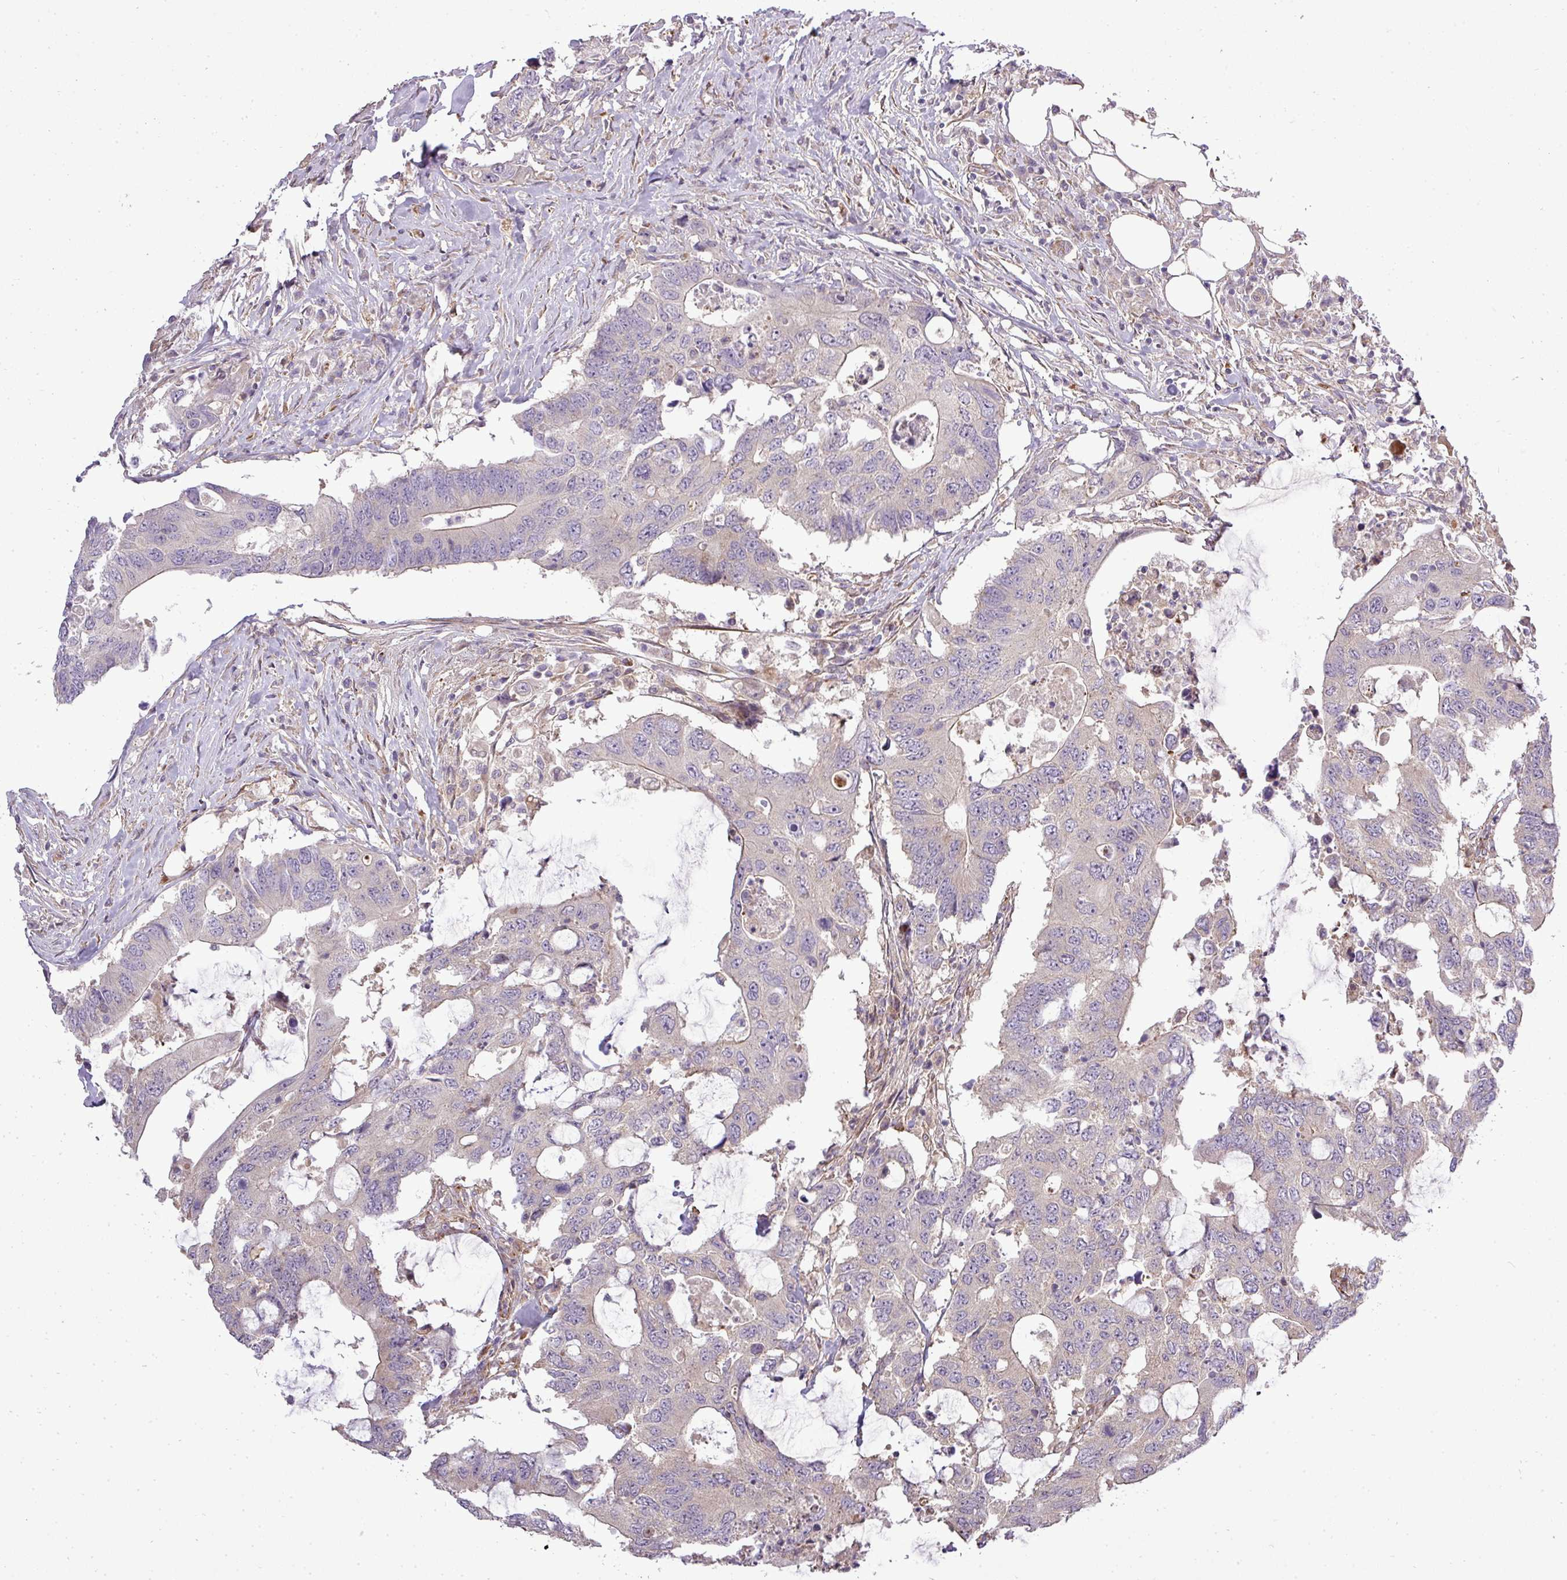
{"staining": {"intensity": "negative", "quantity": "none", "location": "none"}, "tissue": "colorectal cancer", "cell_type": "Tumor cells", "image_type": "cancer", "snomed": [{"axis": "morphology", "description": "Adenocarcinoma, NOS"}, {"axis": "topography", "description": "Colon"}], "caption": "Colorectal adenocarcinoma was stained to show a protein in brown. There is no significant positivity in tumor cells.", "gene": "PDRG1", "patient": {"sex": "male", "age": 71}}